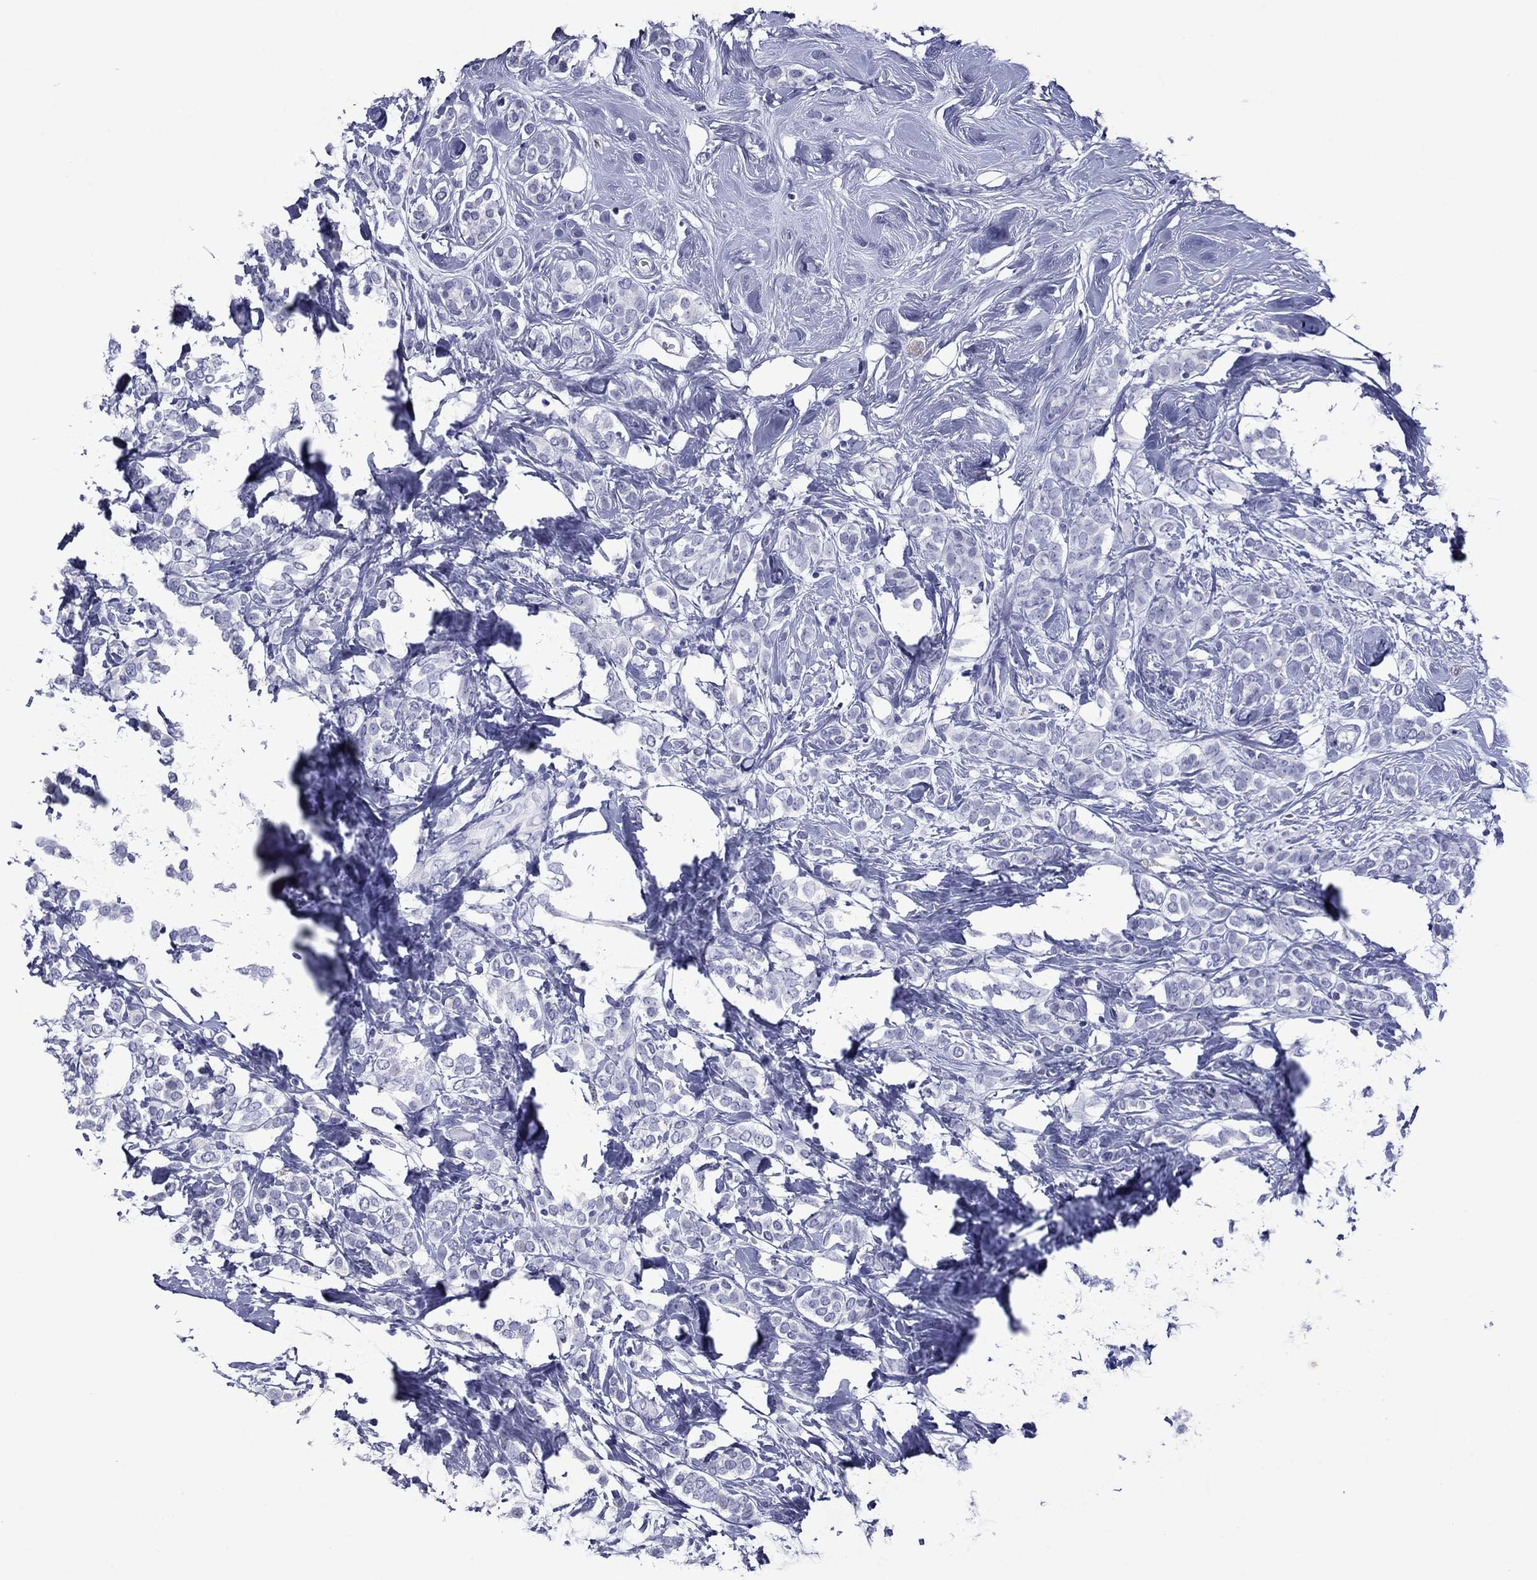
{"staining": {"intensity": "negative", "quantity": "none", "location": "none"}, "tissue": "breast cancer", "cell_type": "Tumor cells", "image_type": "cancer", "snomed": [{"axis": "morphology", "description": "Lobular carcinoma"}, {"axis": "topography", "description": "Breast"}], "caption": "The micrograph exhibits no significant staining in tumor cells of breast cancer.", "gene": "PIWIL1", "patient": {"sex": "female", "age": 49}}